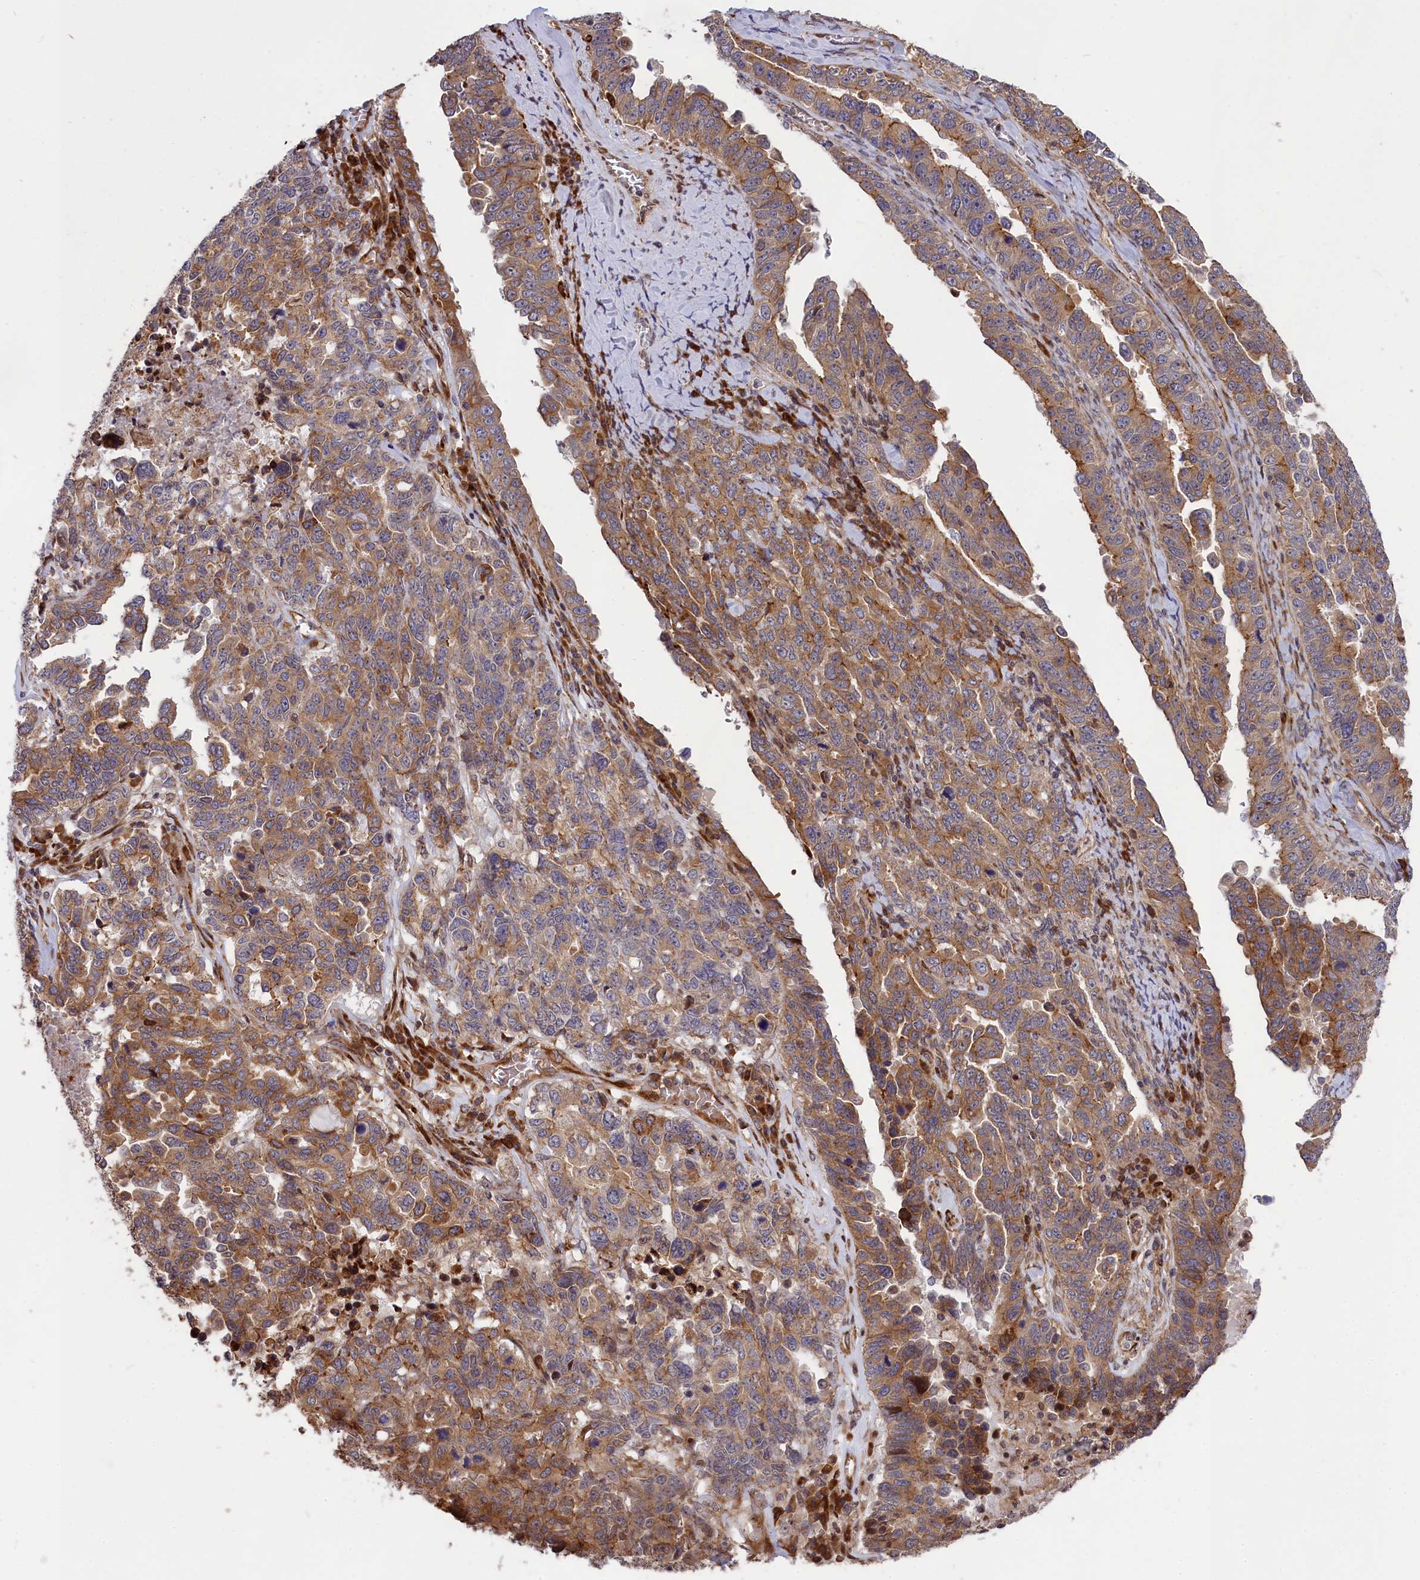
{"staining": {"intensity": "moderate", "quantity": ">75%", "location": "cytoplasmic/membranous"}, "tissue": "ovarian cancer", "cell_type": "Tumor cells", "image_type": "cancer", "snomed": [{"axis": "morphology", "description": "Carcinoma, endometroid"}, {"axis": "topography", "description": "Ovary"}], "caption": "A medium amount of moderate cytoplasmic/membranous positivity is identified in about >75% of tumor cells in ovarian cancer (endometroid carcinoma) tissue.", "gene": "DDX60L", "patient": {"sex": "female", "age": 62}}